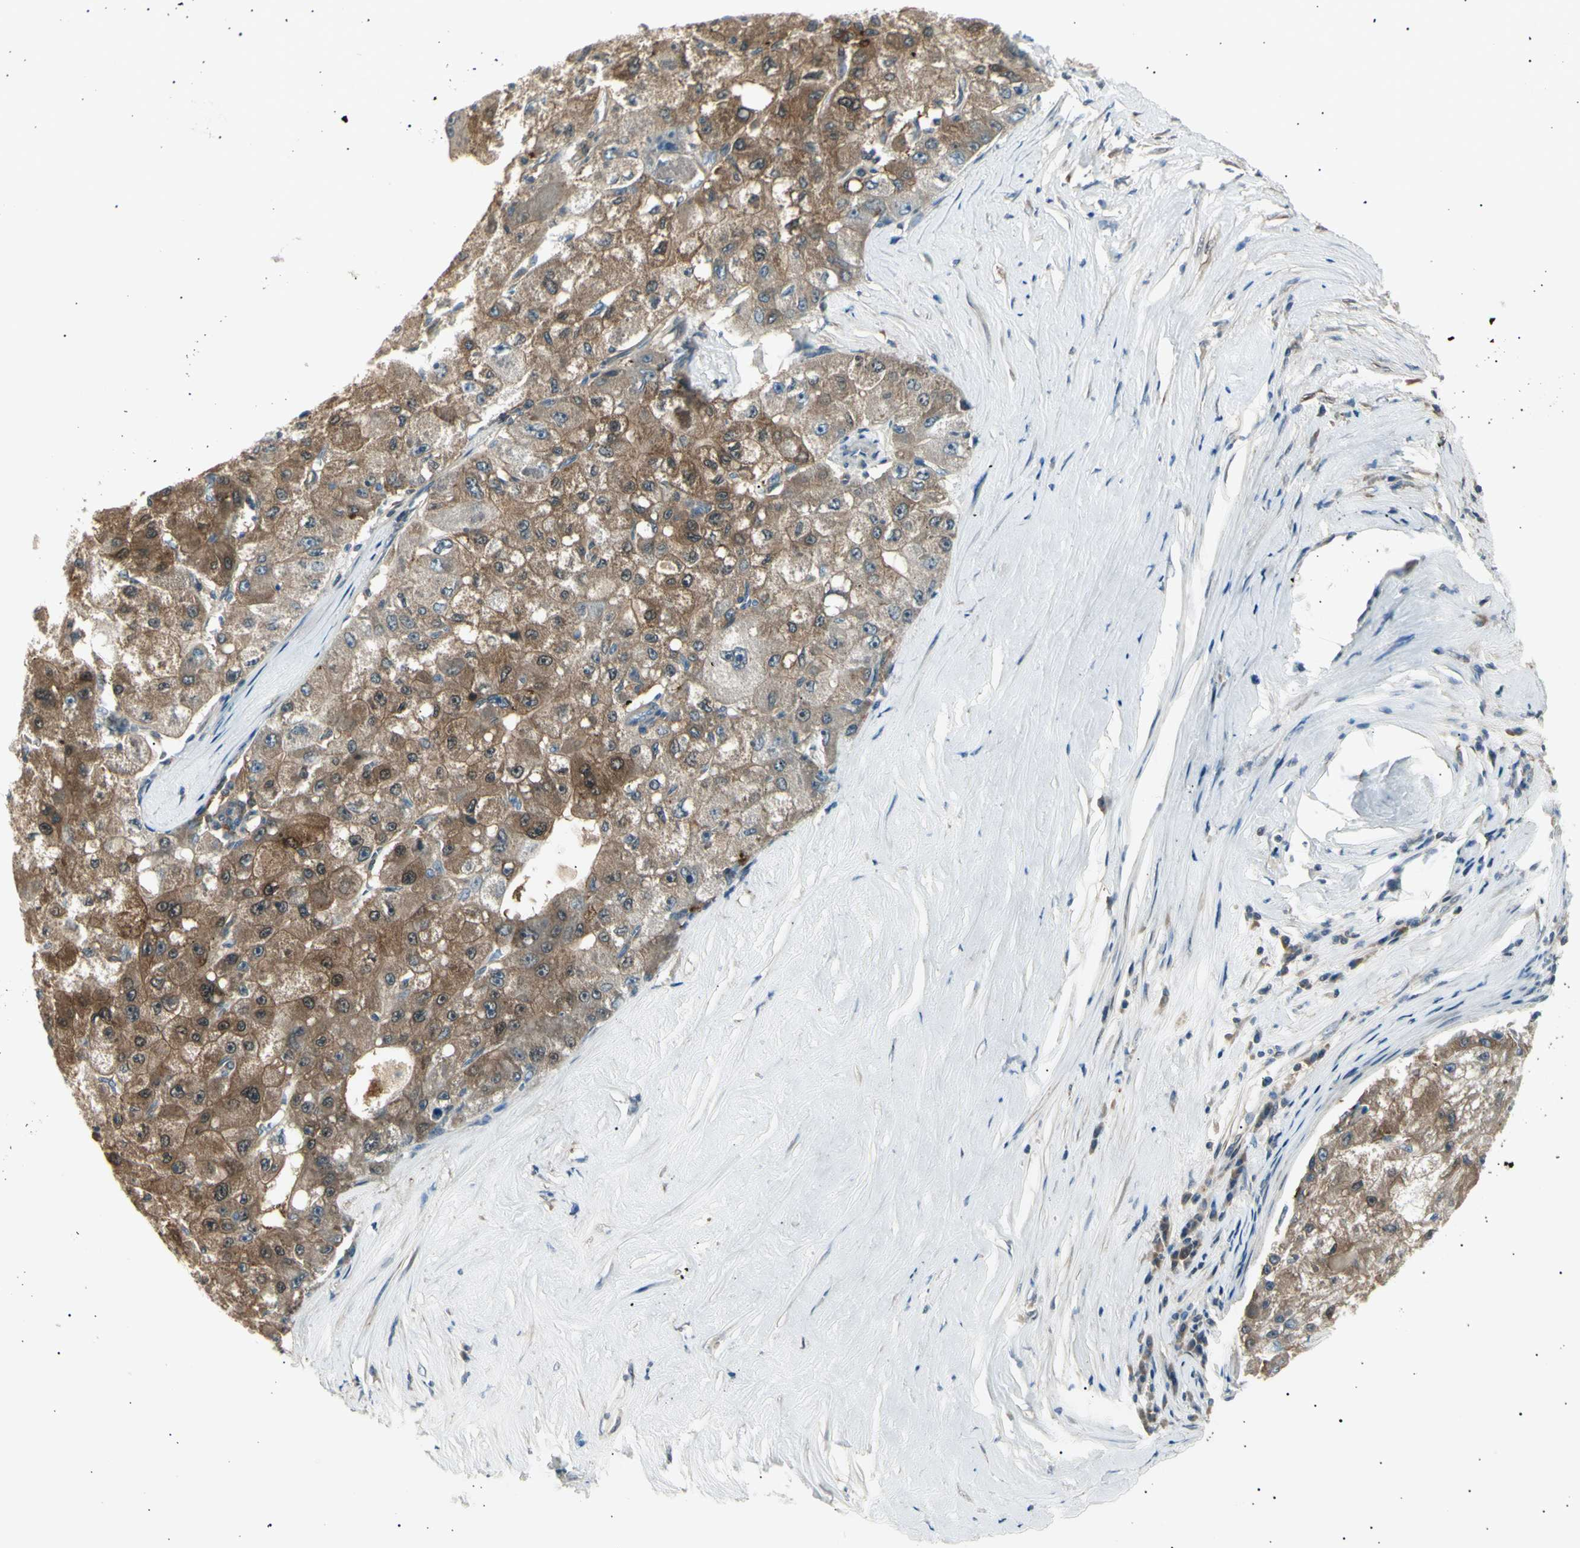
{"staining": {"intensity": "moderate", "quantity": ">75%", "location": "cytoplasmic/membranous"}, "tissue": "liver cancer", "cell_type": "Tumor cells", "image_type": "cancer", "snomed": [{"axis": "morphology", "description": "Carcinoma, Hepatocellular, NOS"}, {"axis": "topography", "description": "Liver"}], "caption": "Human liver hepatocellular carcinoma stained with a brown dye shows moderate cytoplasmic/membranous positive staining in about >75% of tumor cells.", "gene": "LHPP", "patient": {"sex": "male", "age": 80}}